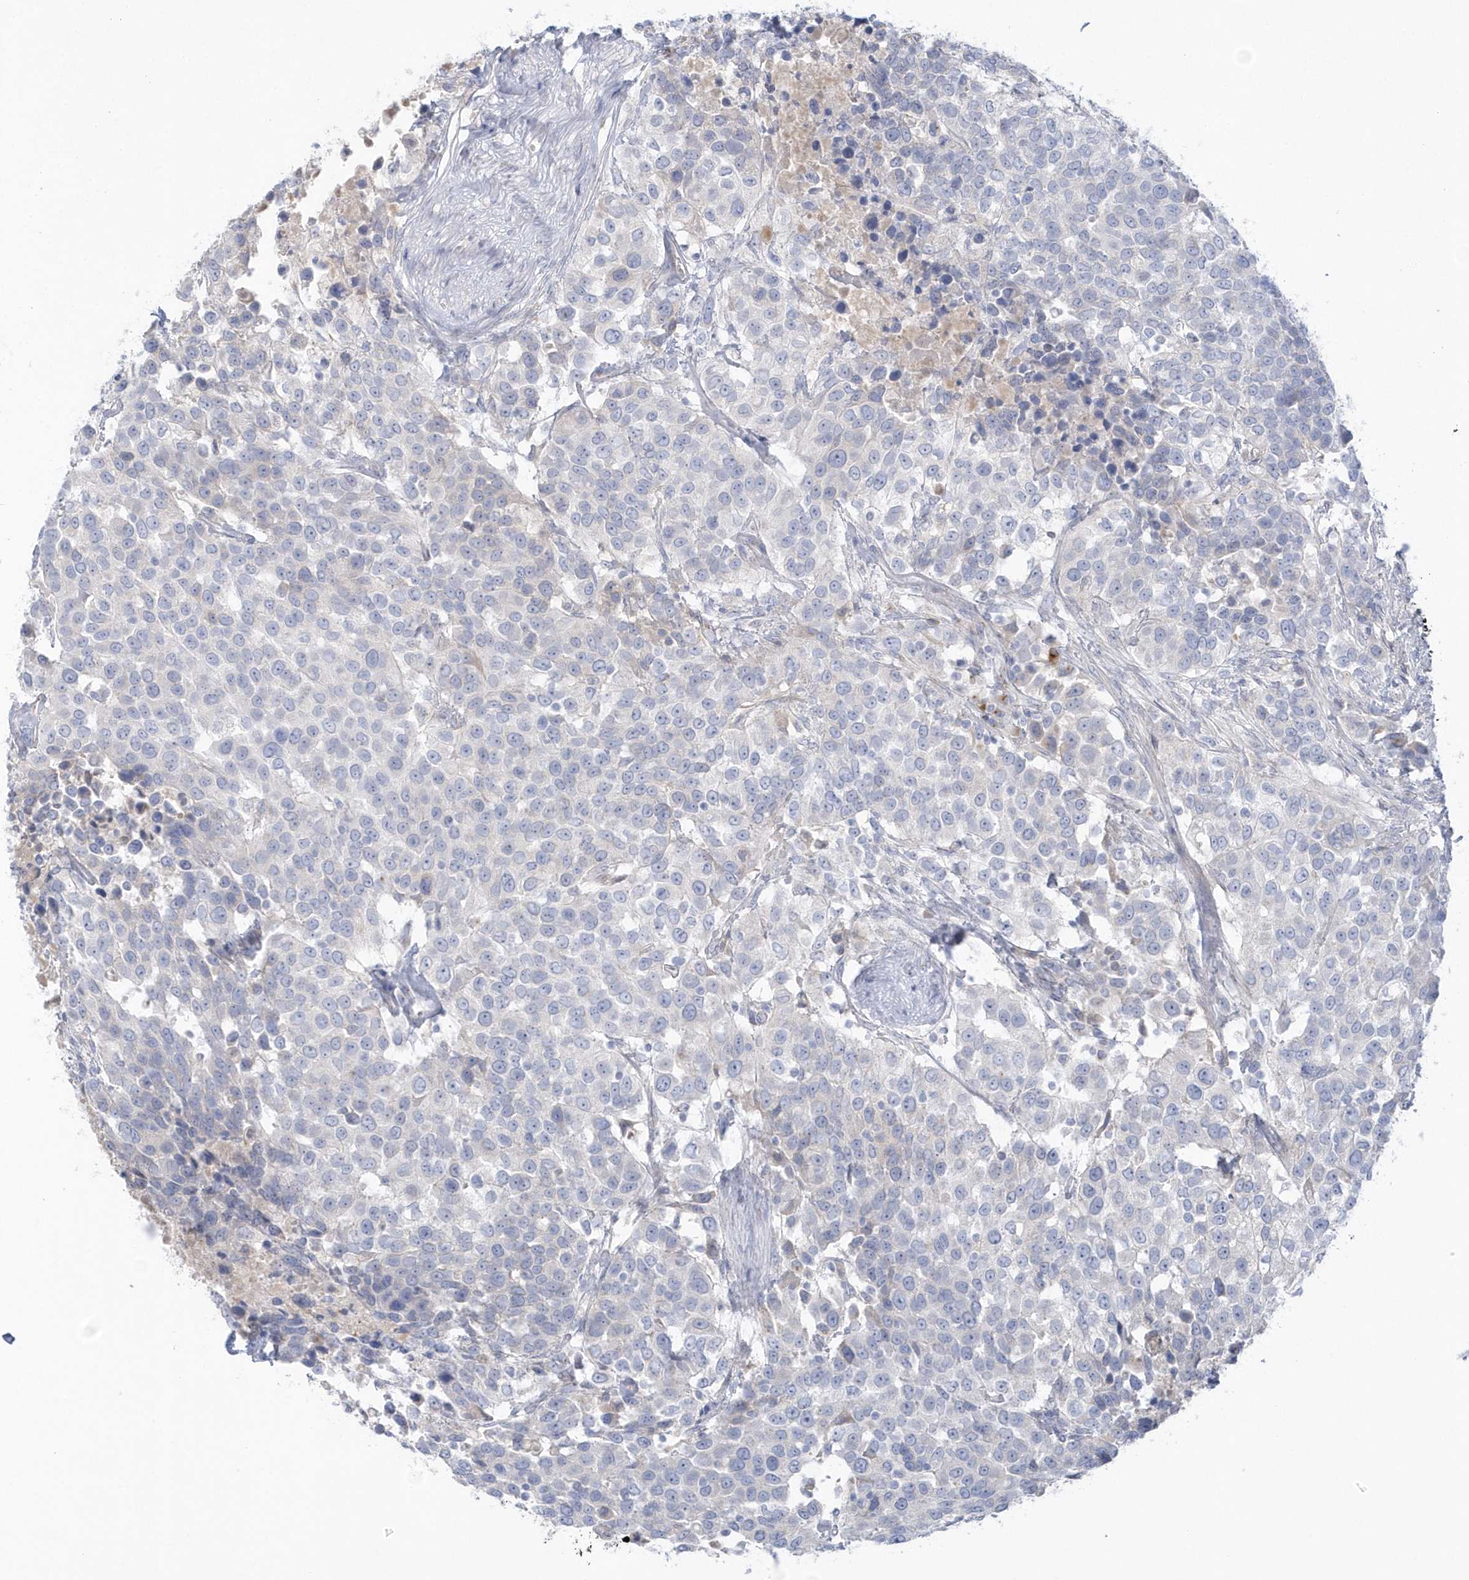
{"staining": {"intensity": "negative", "quantity": "none", "location": "none"}, "tissue": "urothelial cancer", "cell_type": "Tumor cells", "image_type": "cancer", "snomed": [{"axis": "morphology", "description": "Urothelial carcinoma, High grade"}, {"axis": "topography", "description": "Urinary bladder"}], "caption": "IHC of human high-grade urothelial carcinoma shows no expression in tumor cells.", "gene": "SEMA3D", "patient": {"sex": "female", "age": 80}}